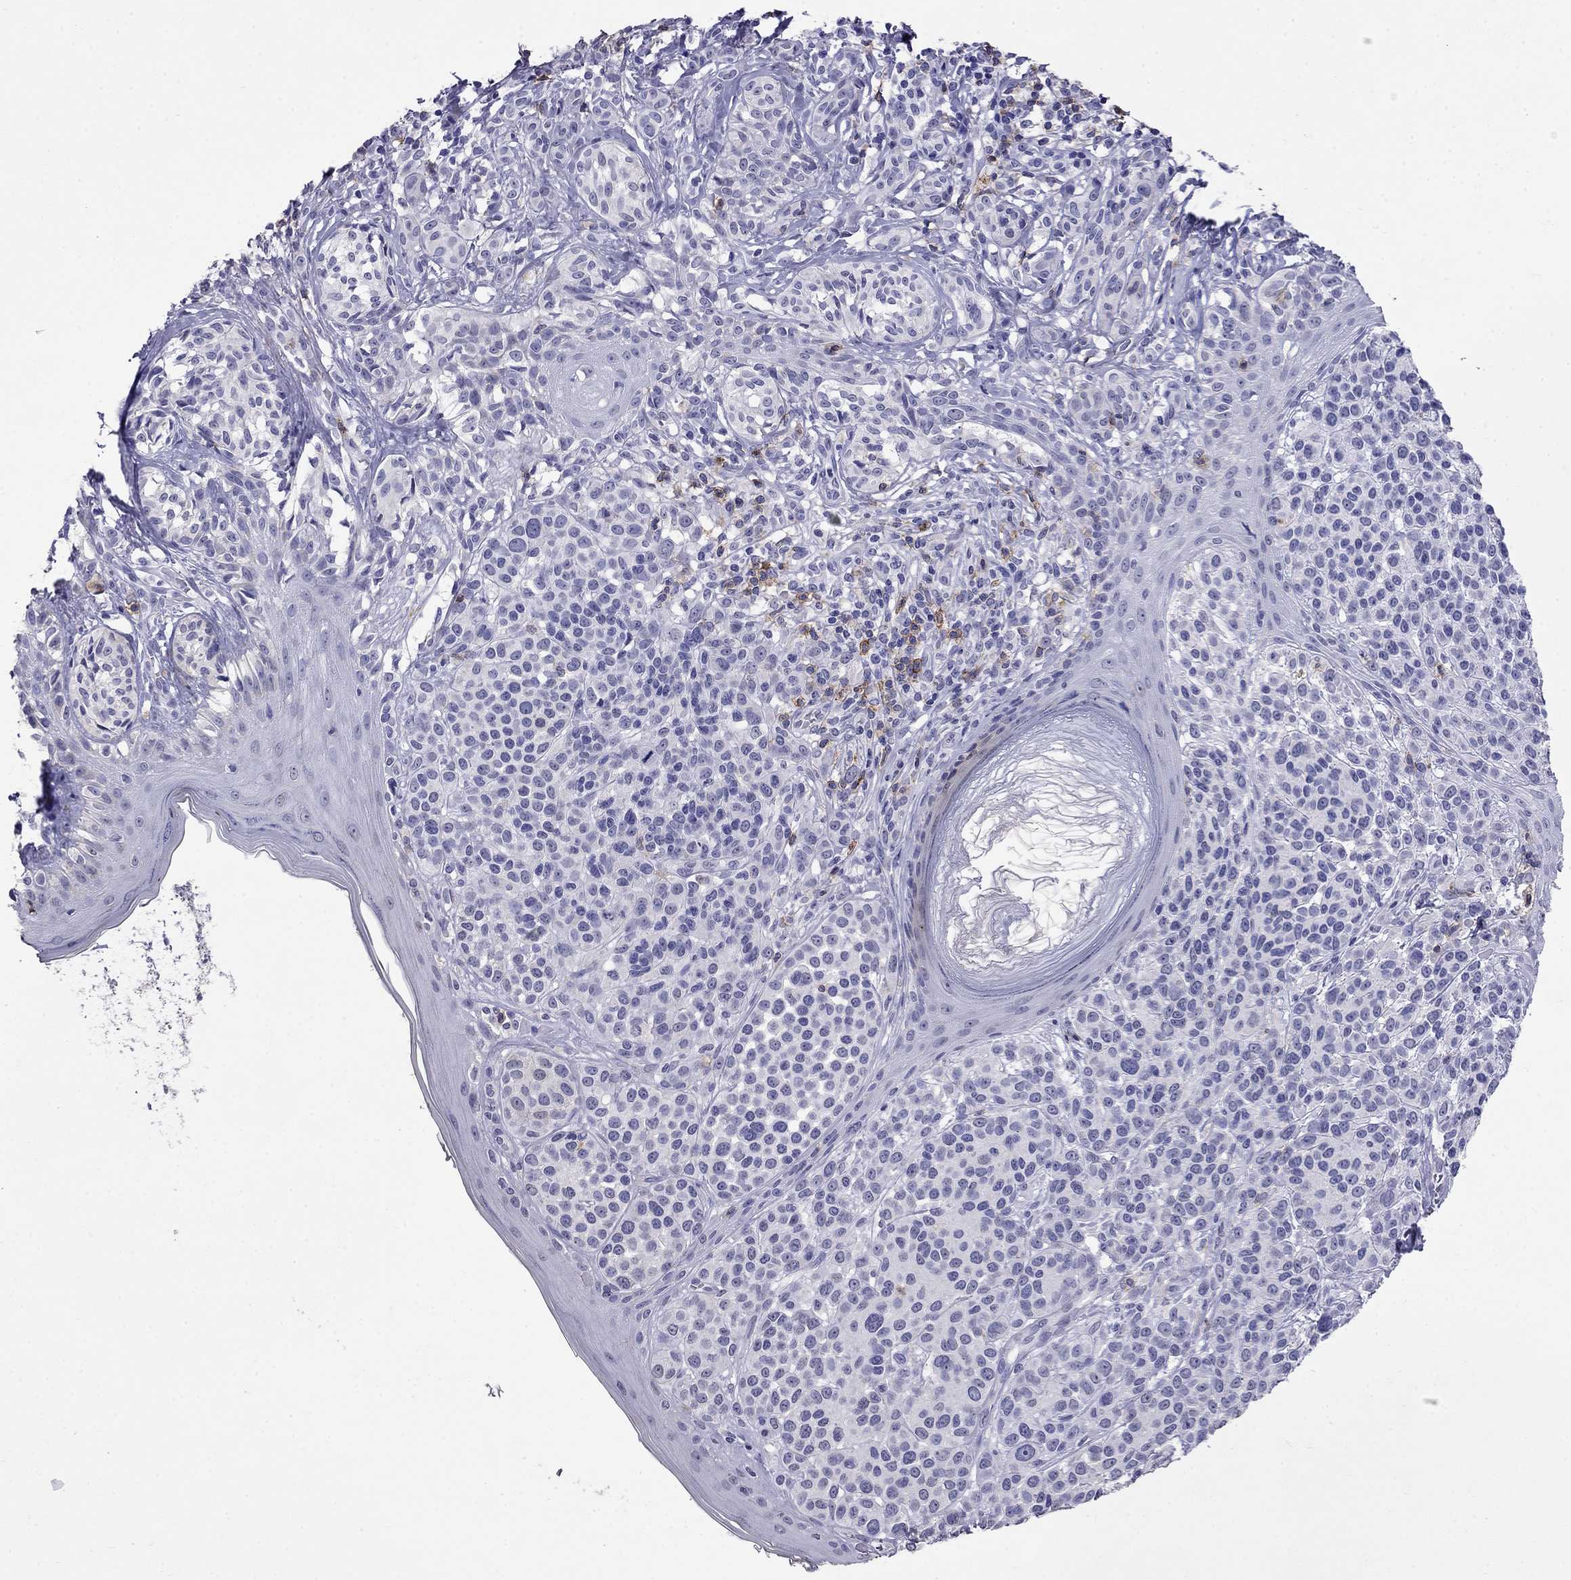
{"staining": {"intensity": "negative", "quantity": "none", "location": "none"}, "tissue": "melanoma", "cell_type": "Tumor cells", "image_type": "cancer", "snomed": [{"axis": "morphology", "description": "Malignant melanoma, NOS"}, {"axis": "topography", "description": "Skin"}], "caption": "Human melanoma stained for a protein using immunohistochemistry (IHC) displays no staining in tumor cells.", "gene": "CD8B", "patient": {"sex": "male", "age": 79}}